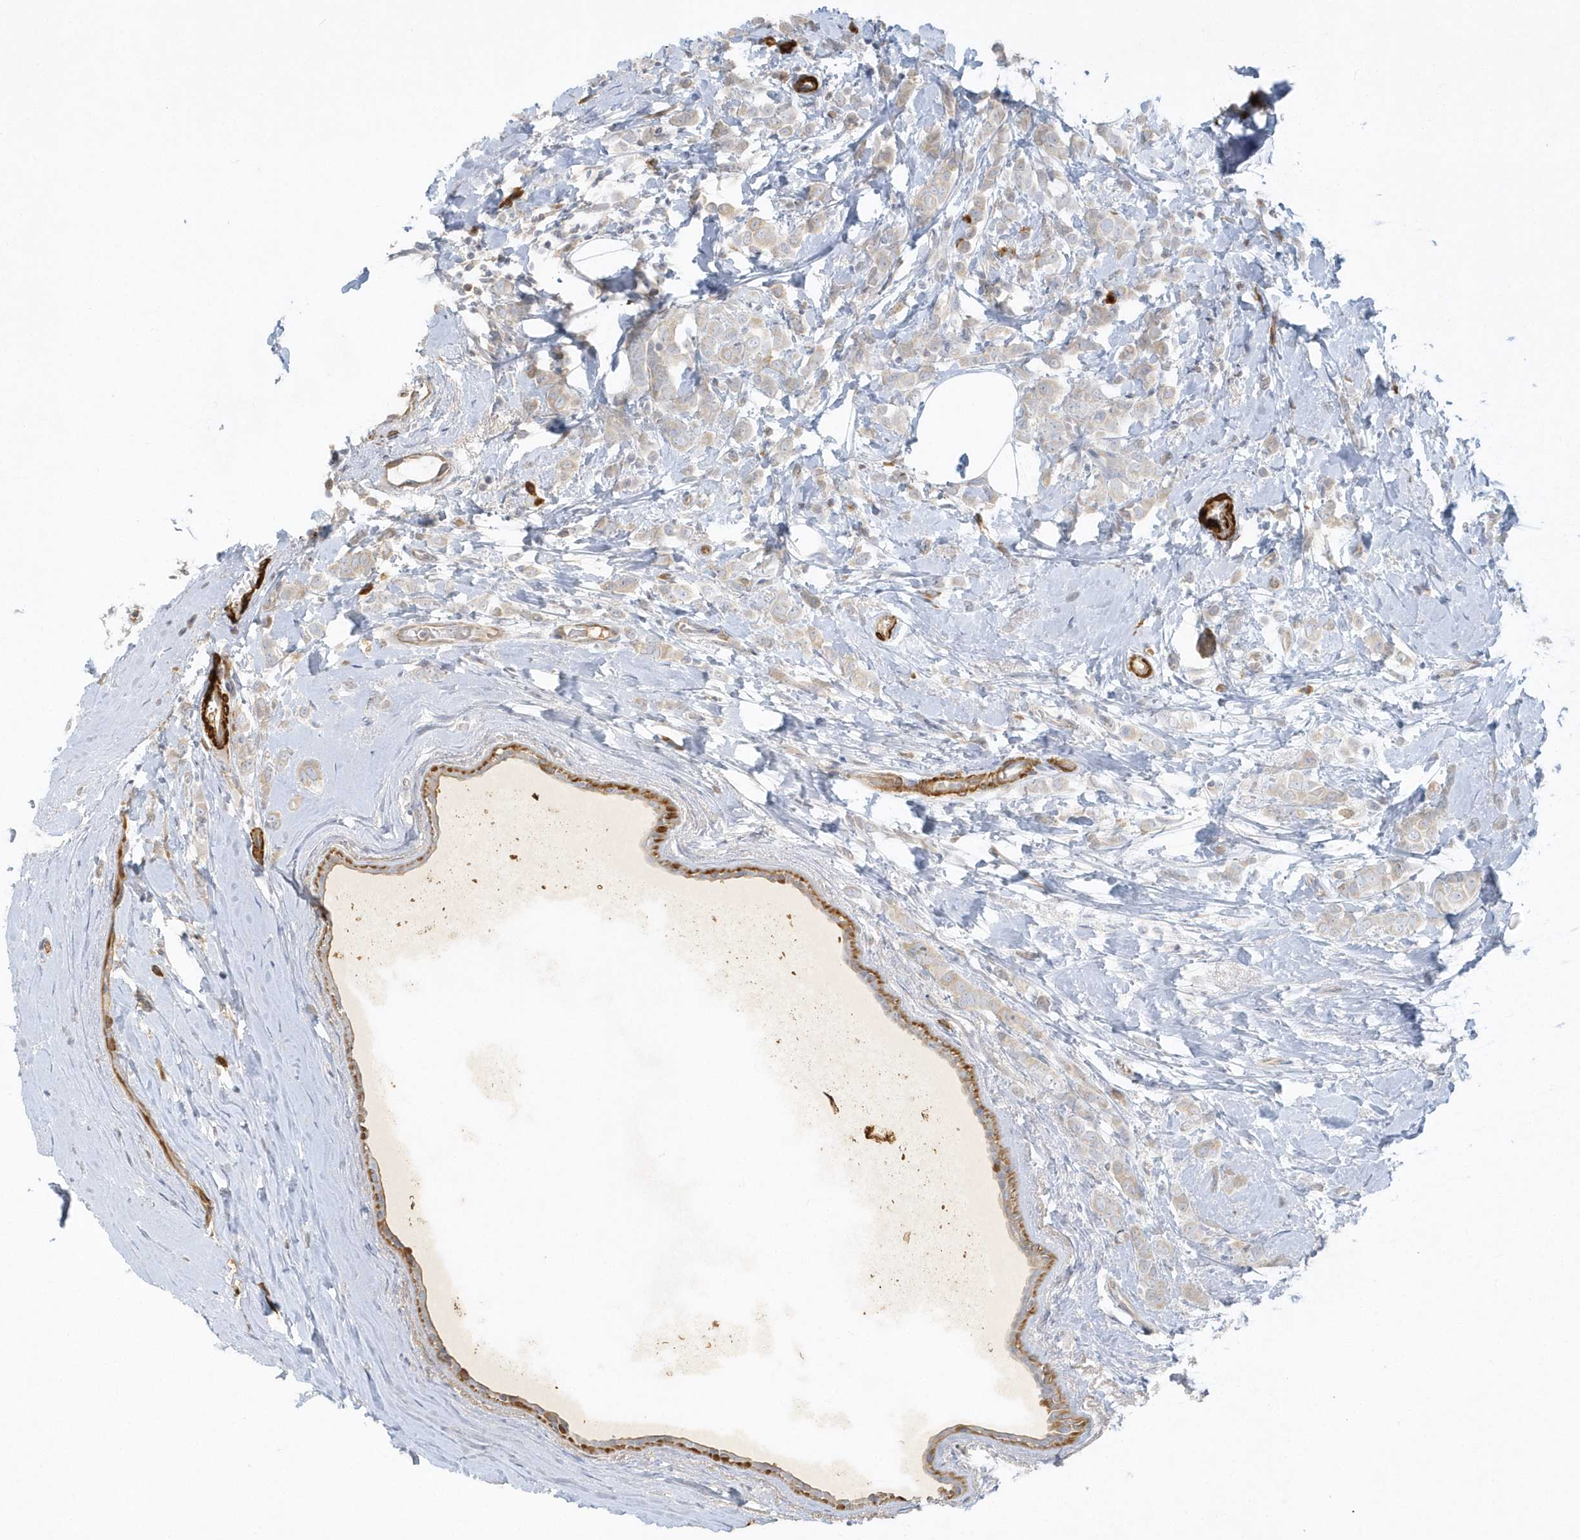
{"staining": {"intensity": "weak", "quantity": "<25%", "location": "cytoplasmic/membranous"}, "tissue": "breast cancer", "cell_type": "Tumor cells", "image_type": "cancer", "snomed": [{"axis": "morphology", "description": "Lobular carcinoma"}, {"axis": "topography", "description": "Breast"}], "caption": "The immunohistochemistry histopathology image has no significant positivity in tumor cells of breast cancer (lobular carcinoma) tissue.", "gene": "THADA", "patient": {"sex": "female", "age": 47}}